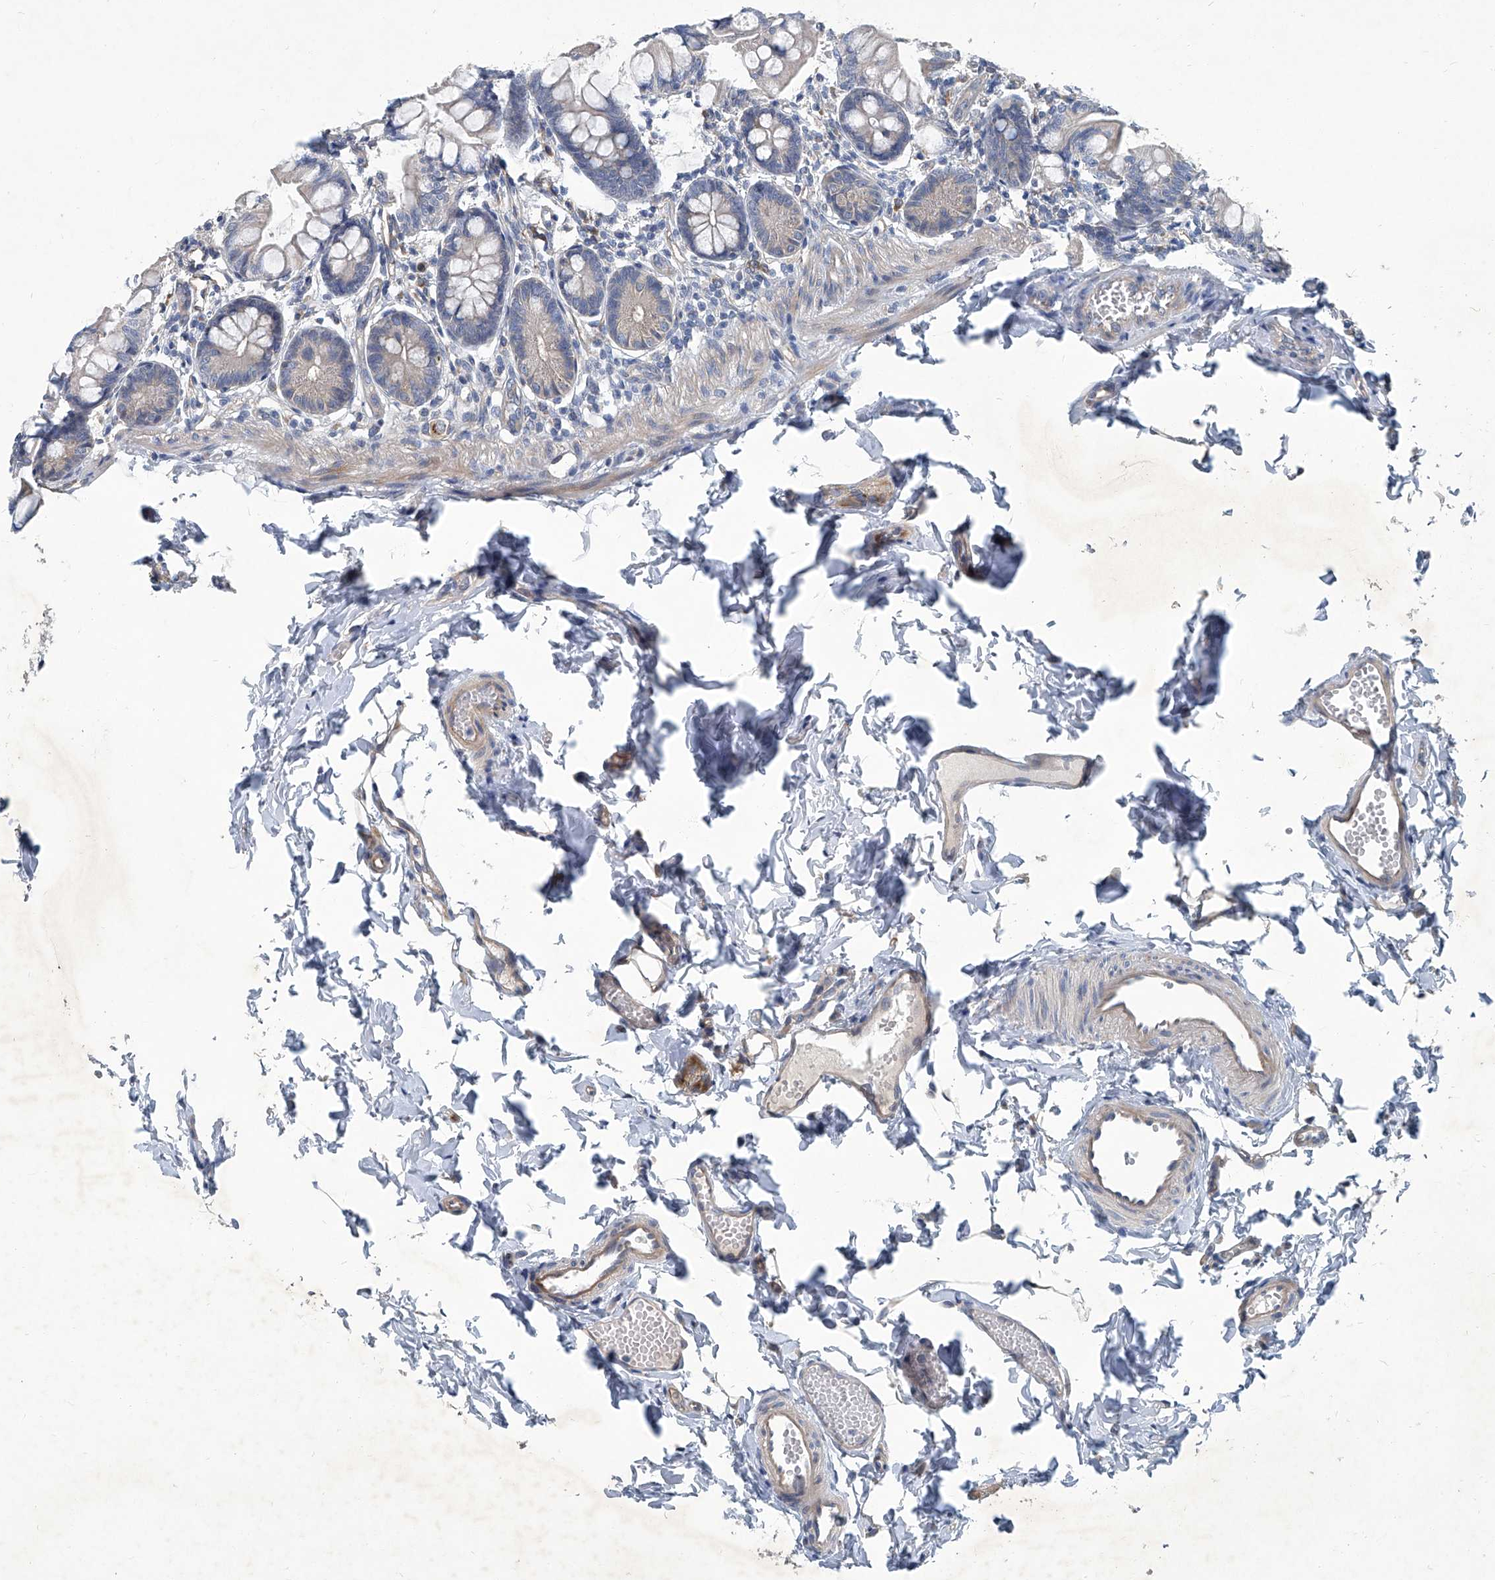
{"staining": {"intensity": "negative", "quantity": "none", "location": "none"}, "tissue": "small intestine", "cell_type": "Glandular cells", "image_type": "normal", "snomed": [{"axis": "morphology", "description": "Normal tissue, NOS"}, {"axis": "topography", "description": "Small intestine"}], "caption": "Immunohistochemical staining of unremarkable small intestine shows no significant expression in glandular cells. Nuclei are stained in blue.", "gene": "SLC26A11", "patient": {"sex": "male", "age": 7}}